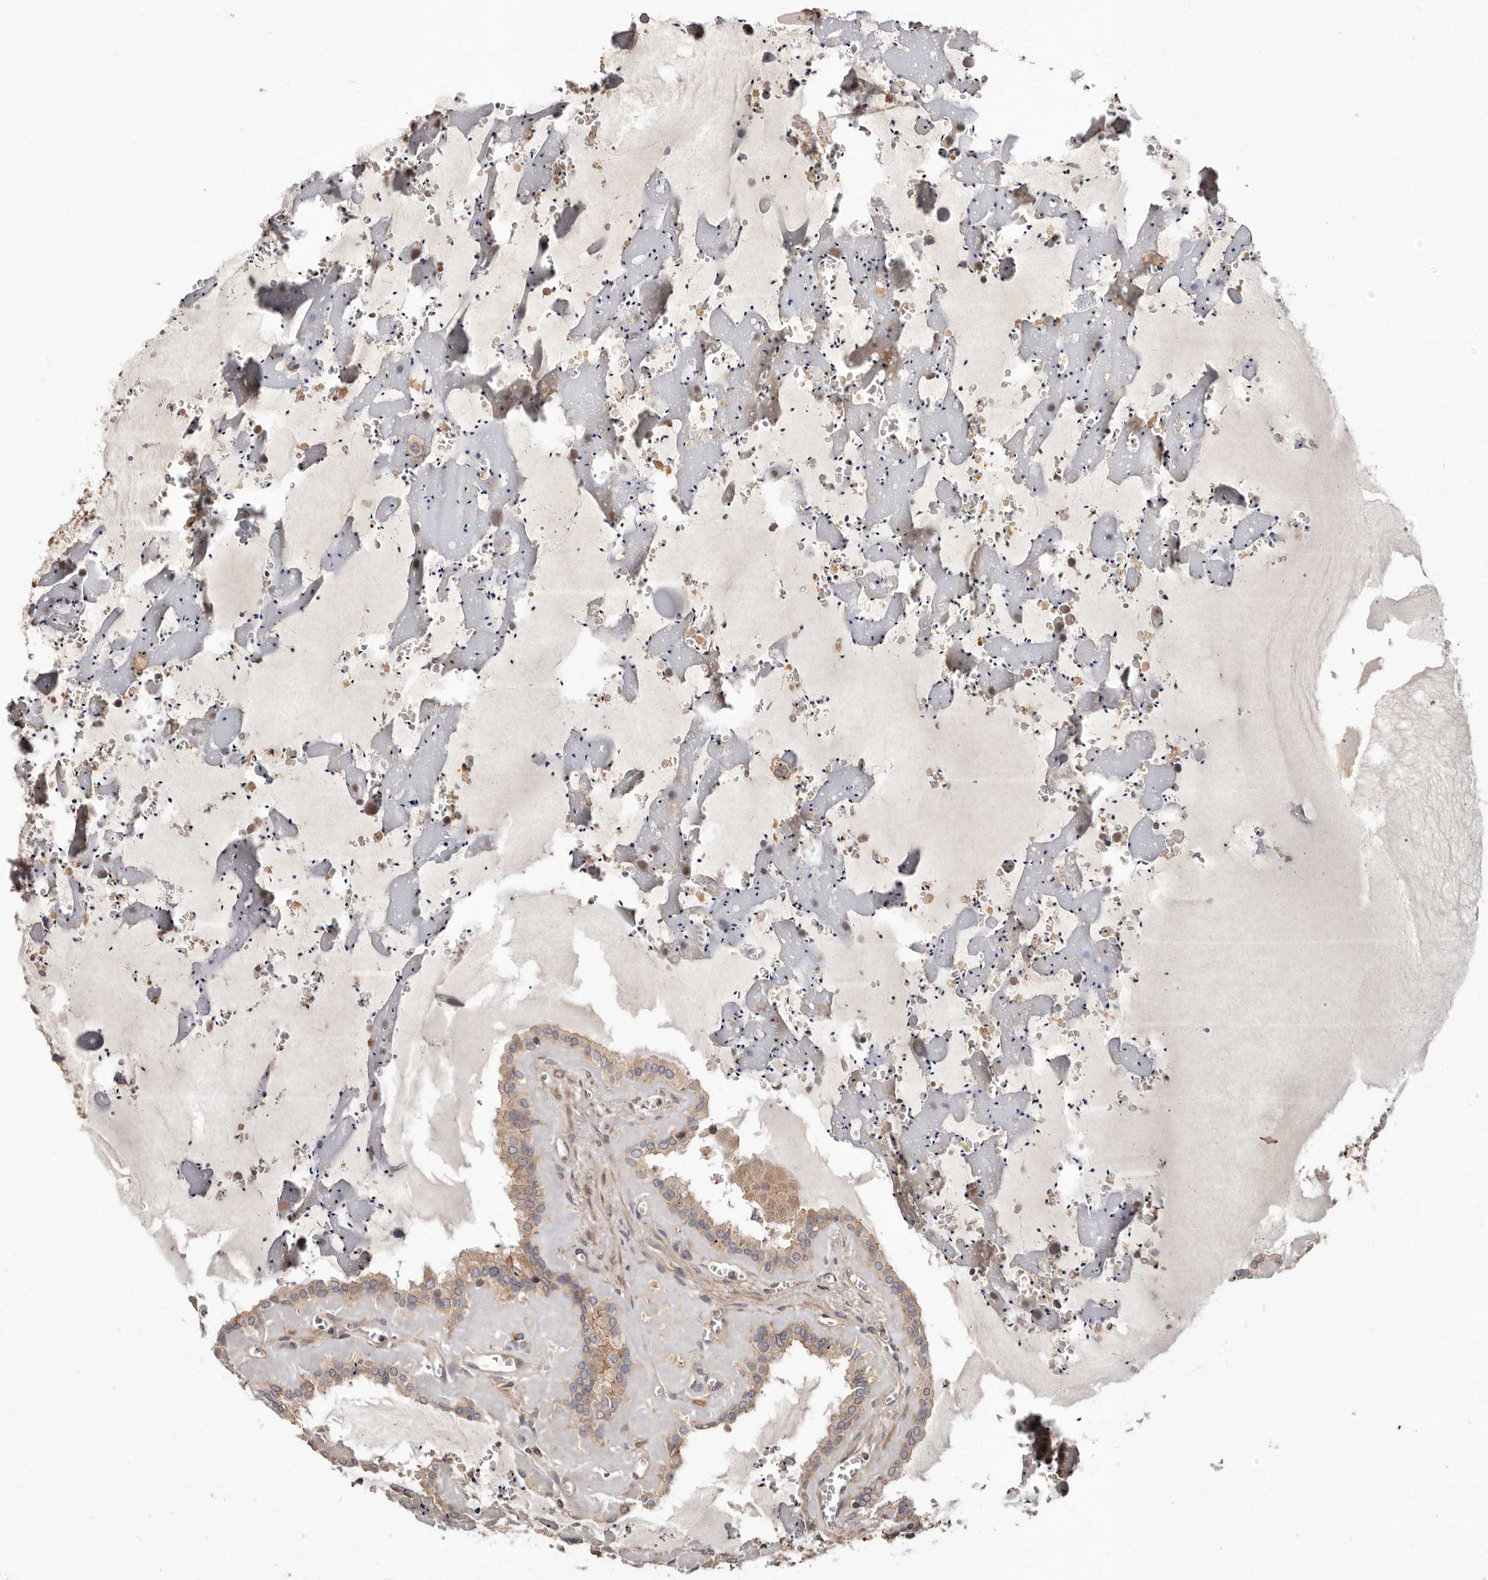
{"staining": {"intensity": "moderate", "quantity": ">75%", "location": "cytoplasmic/membranous"}, "tissue": "seminal vesicle", "cell_type": "Glandular cells", "image_type": "normal", "snomed": [{"axis": "morphology", "description": "Normal tissue, NOS"}, {"axis": "topography", "description": "Prostate"}, {"axis": "topography", "description": "Seminal veicle"}], "caption": "Immunohistochemistry (IHC) photomicrograph of unremarkable seminal vesicle stained for a protein (brown), which reveals medium levels of moderate cytoplasmic/membranous expression in about >75% of glandular cells.", "gene": "MACF1", "patient": {"sex": "male", "age": 59}}